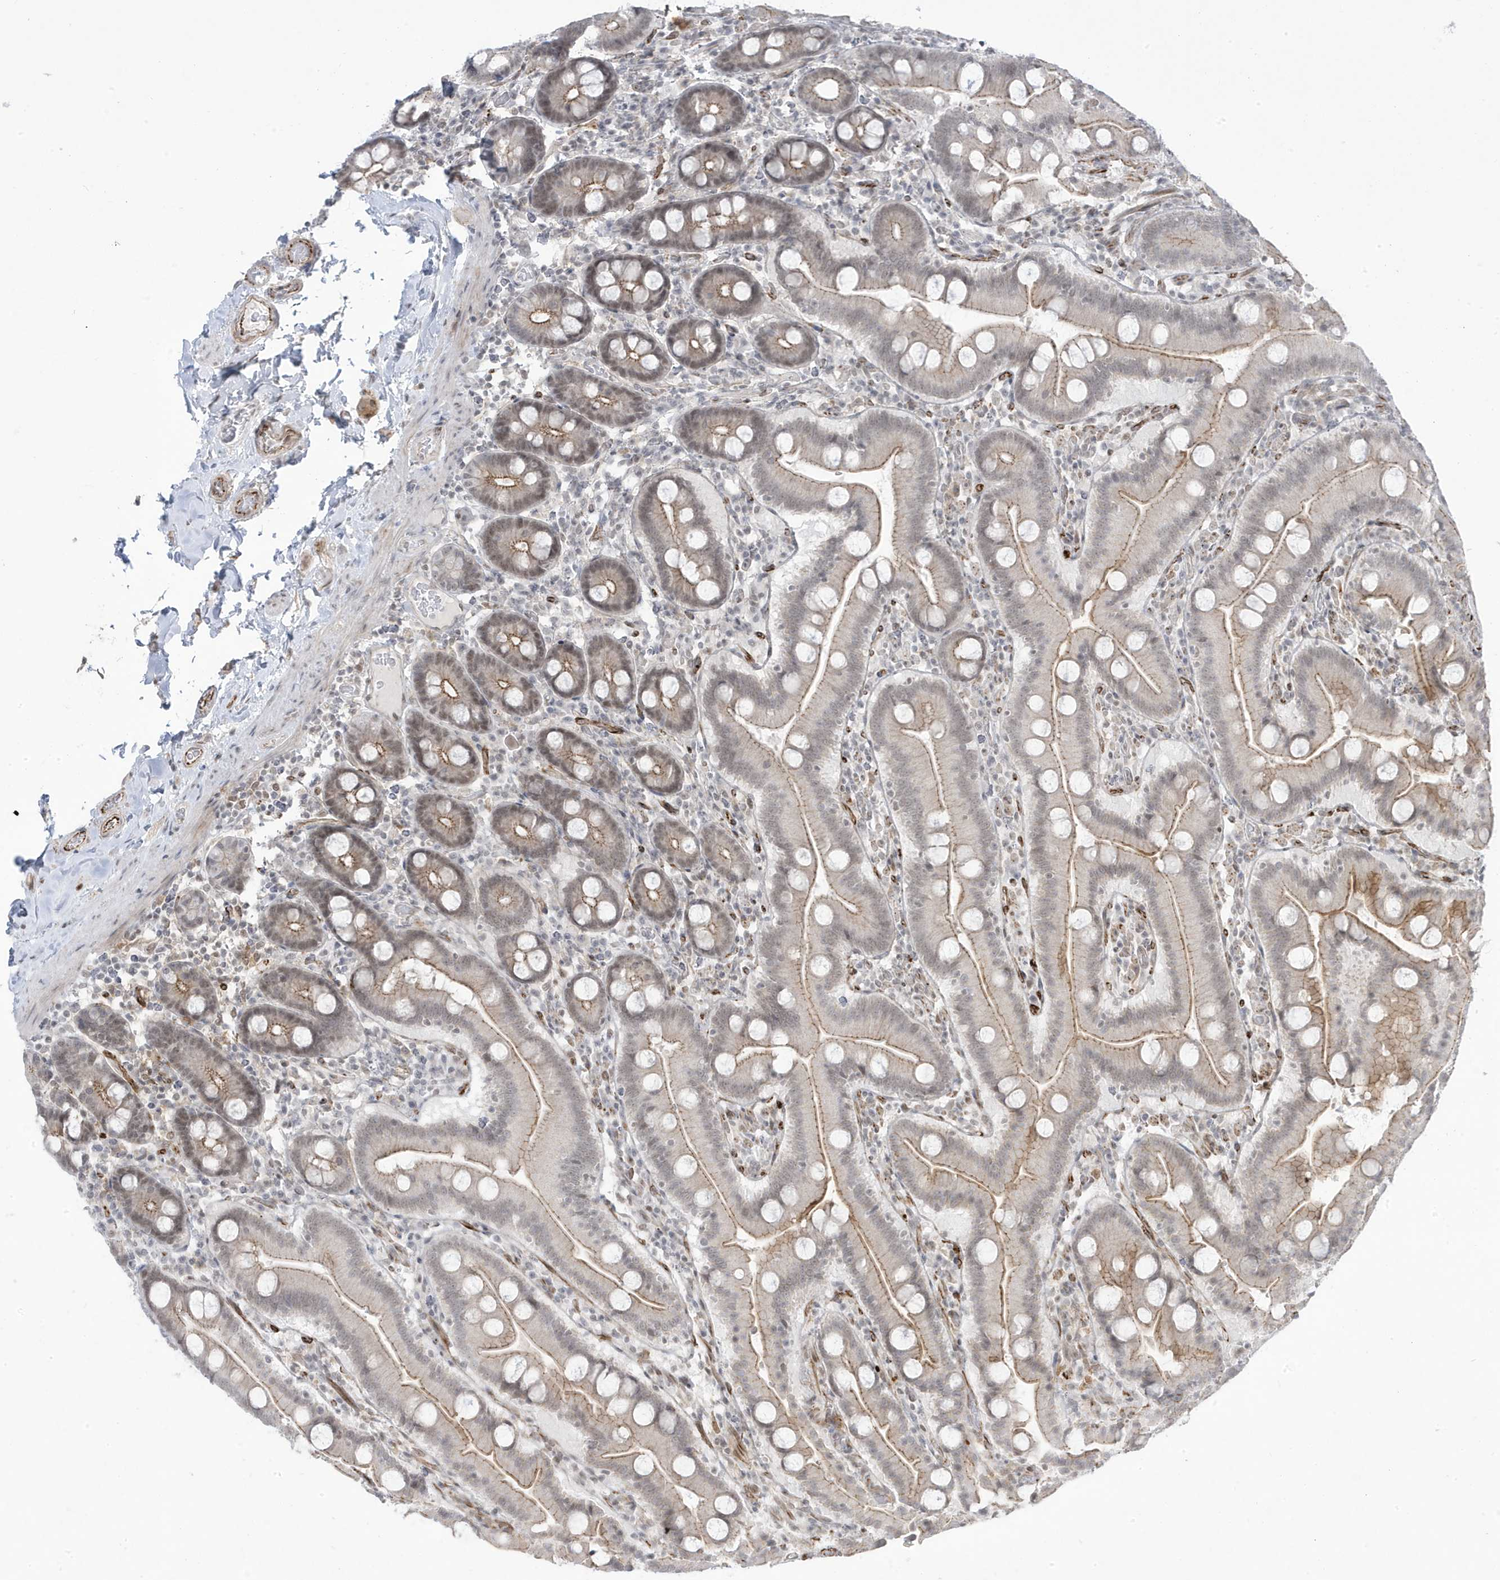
{"staining": {"intensity": "moderate", "quantity": "25%-75%", "location": "cytoplasmic/membranous"}, "tissue": "duodenum", "cell_type": "Glandular cells", "image_type": "normal", "snomed": [{"axis": "morphology", "description": "Normal tissue, NOS"}, {"axis": "topography", "description": "Duodenum"}], "caption": "Immunohistochemistry micrograph of unremarkable duodenum stained for a protein (brown), which demonstrates medium levels of moderate cytoplasmic/membranous expression in approximately 25%-75% of glandular cells.", "gene": "ADAMTSL3", "patient": {"sex": "male", "age": 55}}